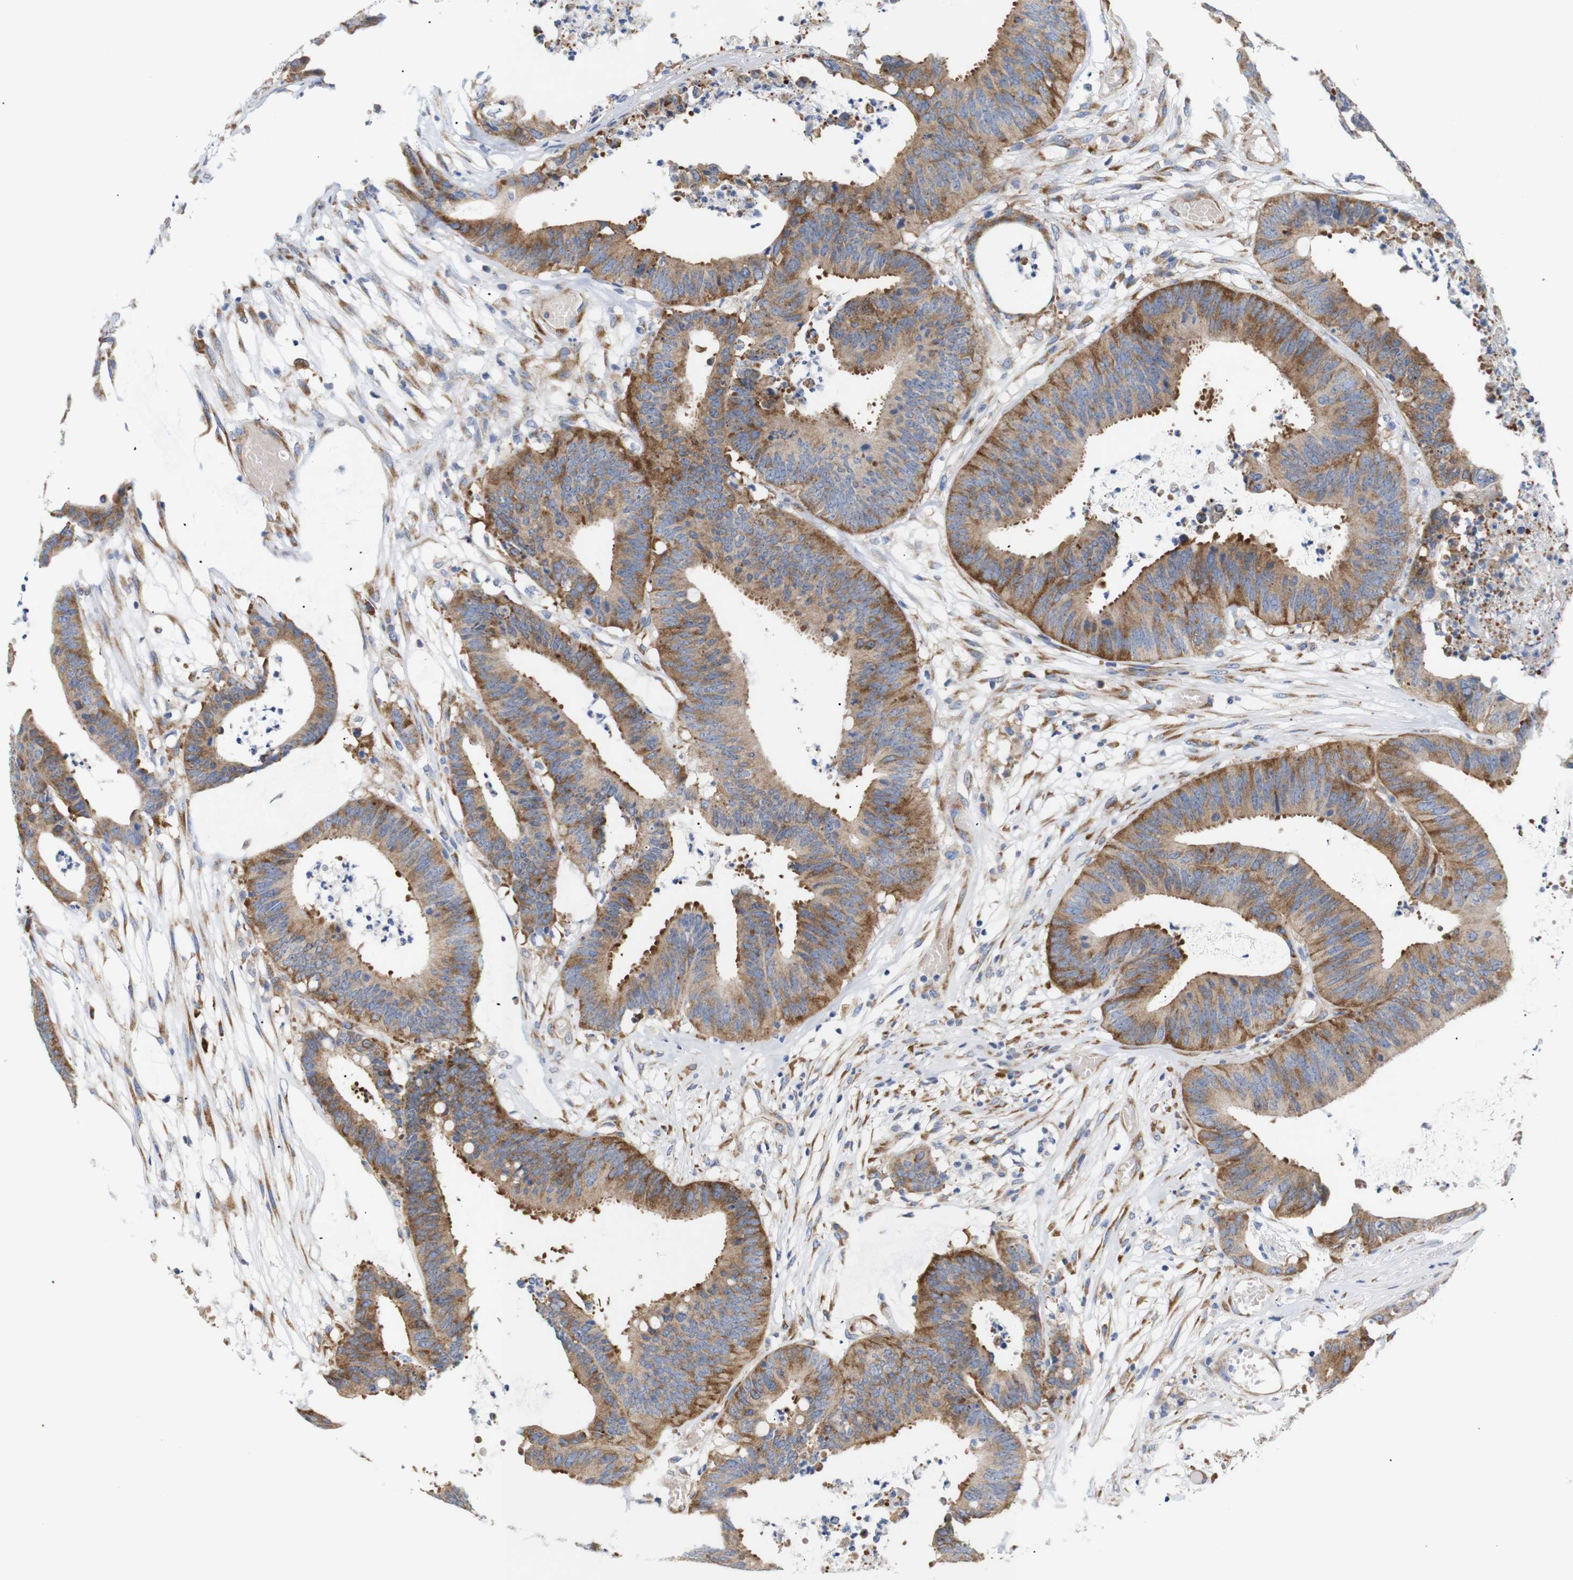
{"staining": {"intensity": "moderate", "quantity": ">75%", "location": "cytoplasmic/membranous"}, "tissue": "colorectal cancer", "cell_type": "Tumor cells", "image_type": "cancer", "snomed": [{"axis": "morphology", "description": "Adenocarcinoma, NOS"}, {"axis": "topography", "description": "Rectum"}], "caption": "Human colorectal cancer (adenocarcinoma) stained with a brown dye displays moderate cytoplasmic/membranous positive expression in approximately >75% of tumor cells.", "gene": "TRIM5", "patient": {"sex": "female", "age": 66}}